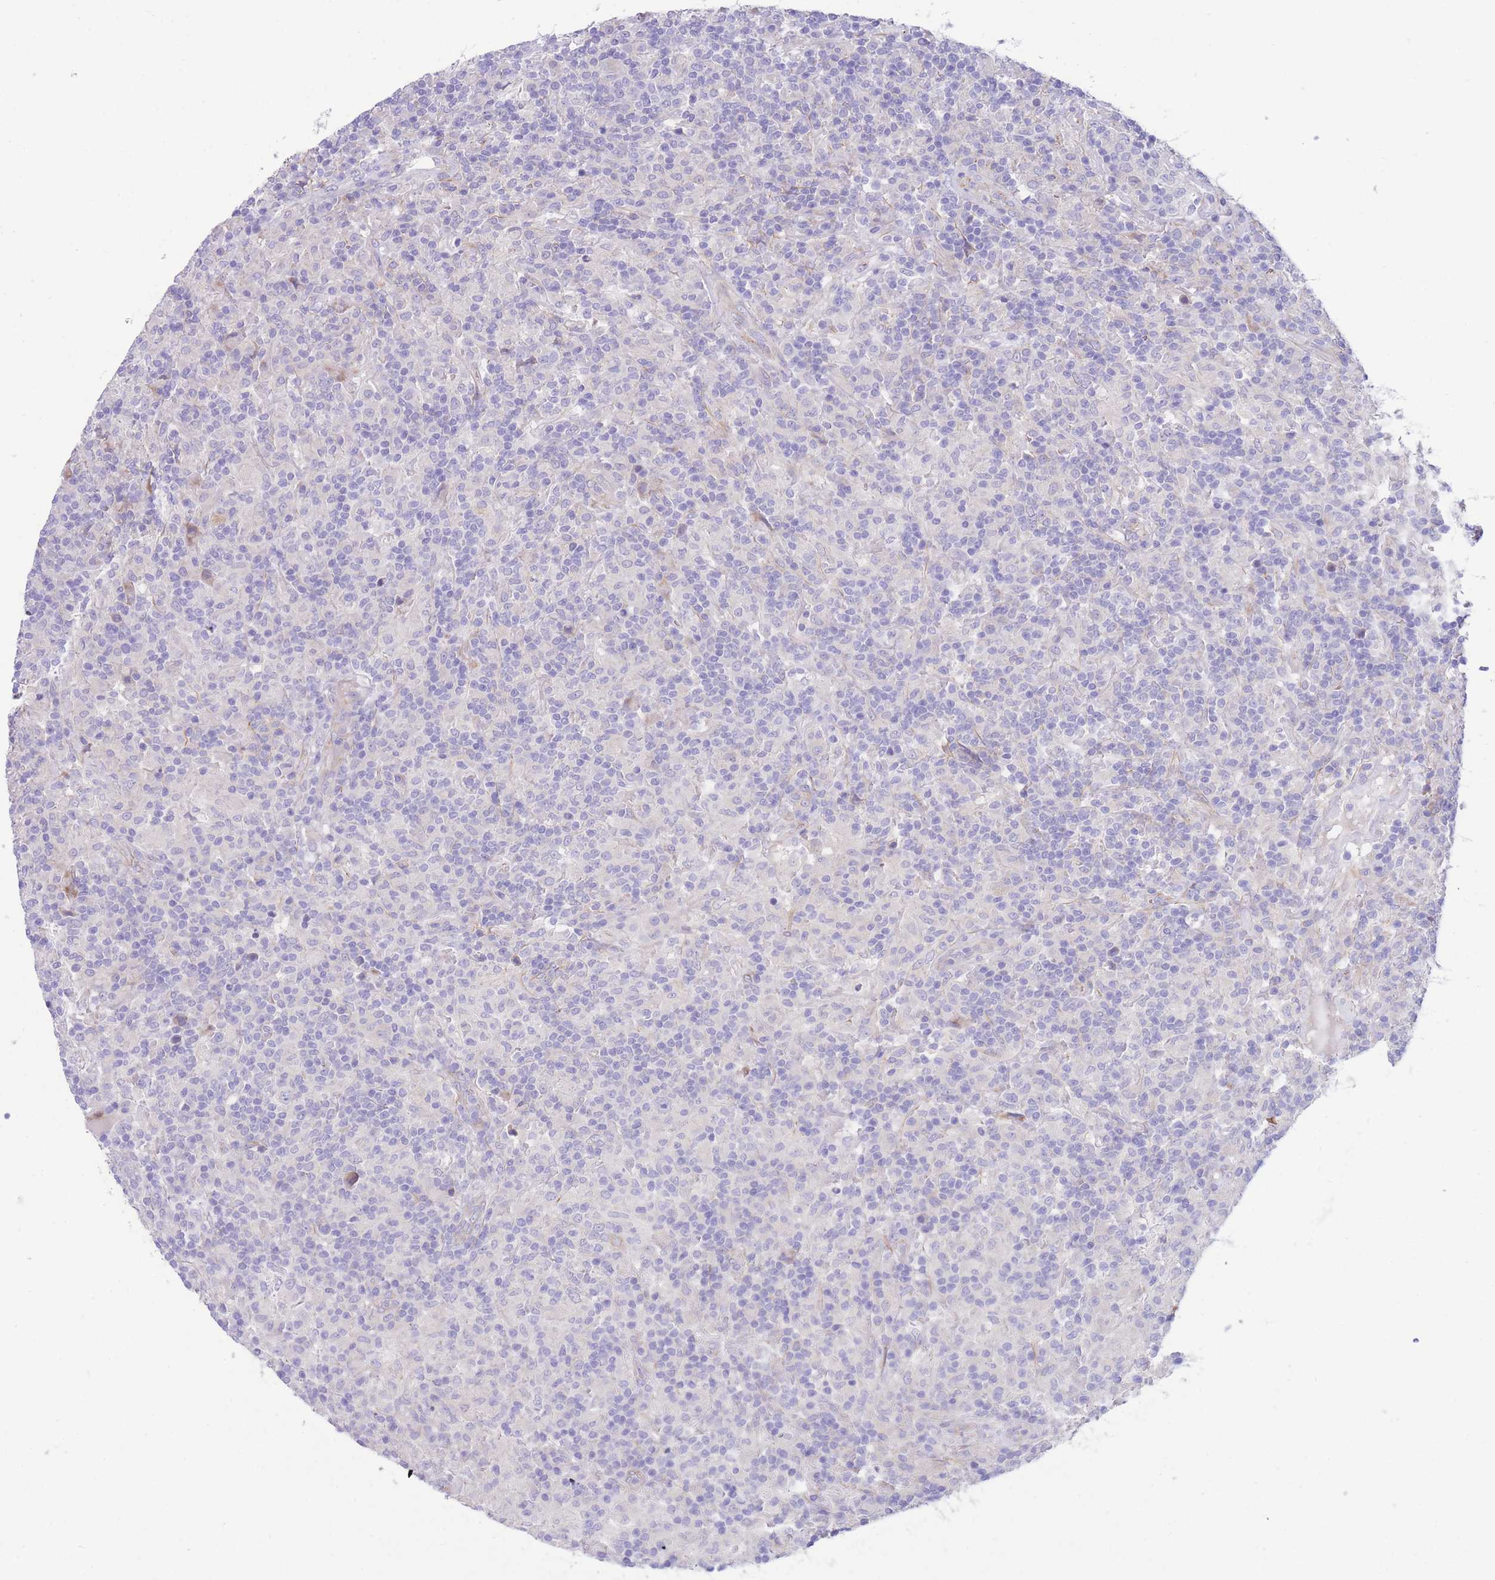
{"staining": {"intensity": "negative", "quantity": "none", "location": "none"}, "tissue": "lymphoma", "cell_type": "Tumor cells", "image_type": "cancer", "snomed": [{"axis": "morphology", "description": "Hodgkin's disease, NOS"}, {"axis": "topography", "description": "Lymph node"}], "caption": "Immunohistochemistry of Hodgkin's disease reveals no positivity in tumor cells.", "gene": "DET1", "patient": {"sex": "male", "age": 70}}